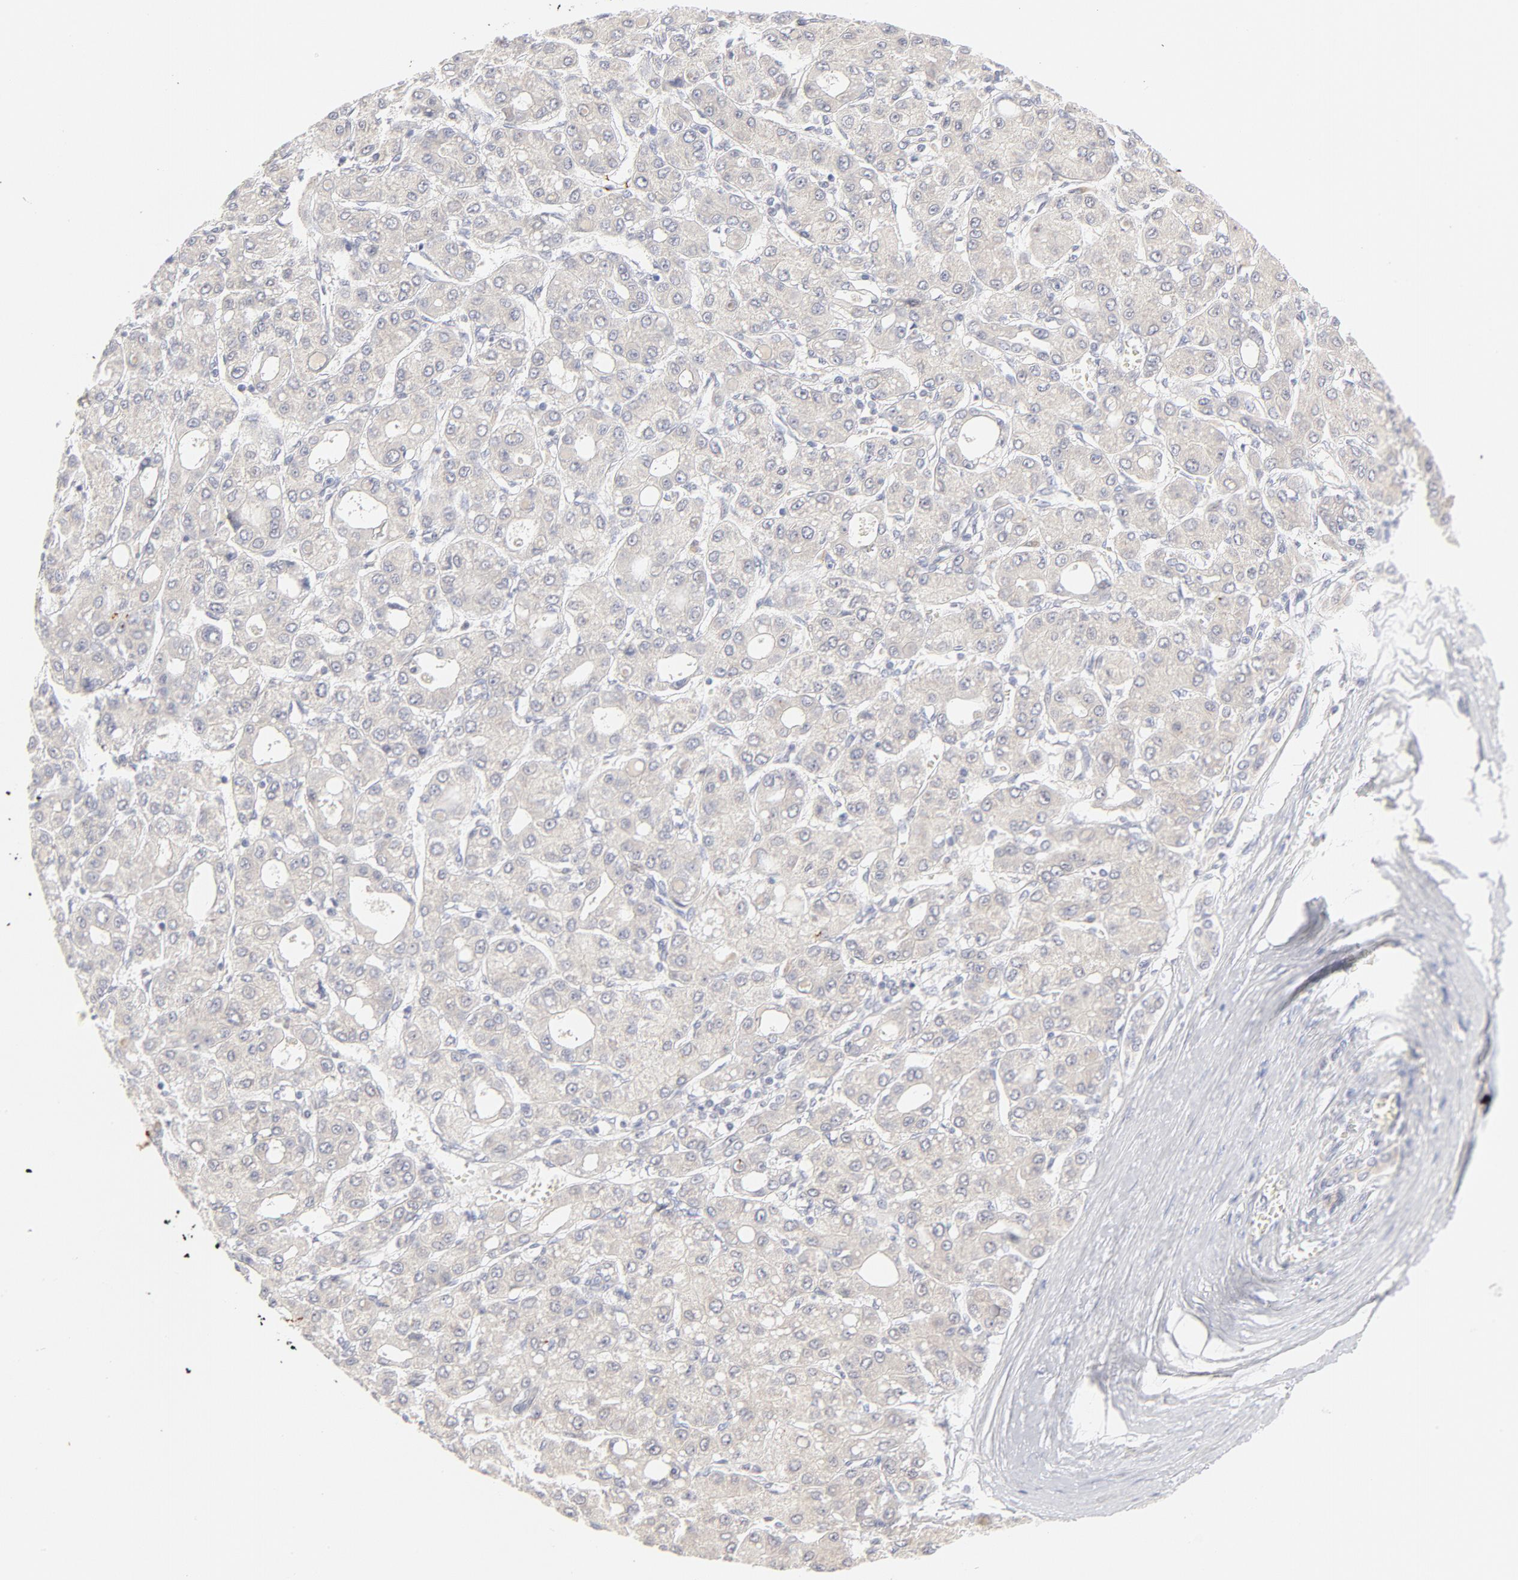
{"staining": {"intensity": "negative", "quantity": "none", "location": "none"}, "tissue": "liver cancer", "cell_type": "Tumor cells", "image_type": "cancer", "snomed": [{"axis": "morphology", "description": "Carcinoma, Hepatocellular, NOS"}, {"axis": "topography", "description": "Liver"}], "caption": "IHC image of neoplastic tissue: hepatocellular carcinoma (liver) stained with DAB (3,3'-diaminobenzidine) demonstrates no significant protein expression in tumor cells.", "gene": "NKX2-2", "patient": {"sex": "male", "age": 69}}